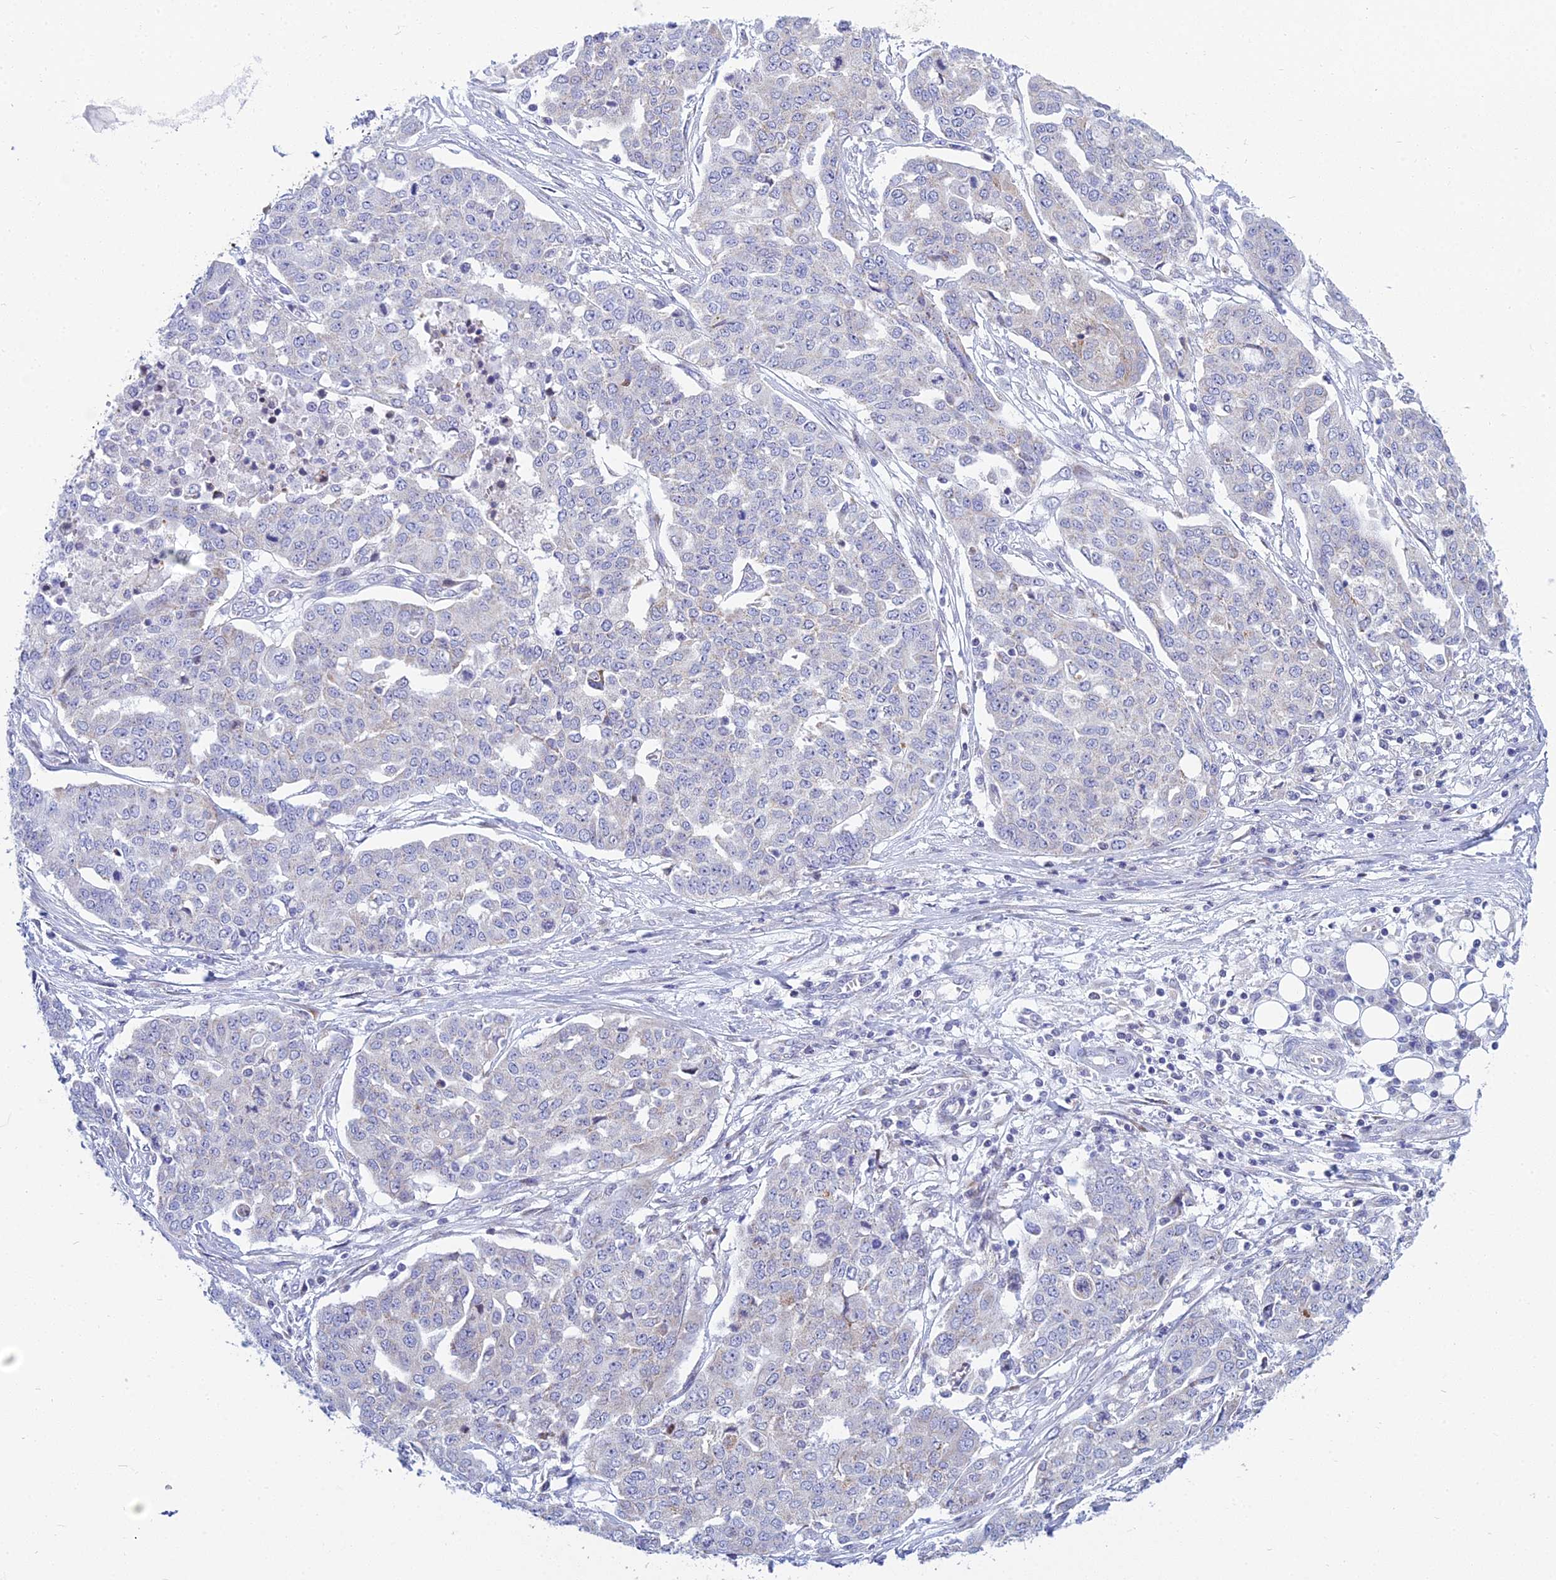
{"staining": {"intensity": "negative", "quantity": "none", "location": "none"}, "tissue": "ovarian cancer", "cell_type": "Tumor cells", "image_type": "cancer", "snomed": [{"axis": "morphology", "description": "Cystadenocarcinoma, serous, NOS"}, {"axis": "topography", "description": "Soft tissue"}, {"axis": "topography", "description": "Ovary"}], "caption": "Tumor cells are negative for protein expression in human serous cystadenocarcinoma (ovarian).", "gene": "PRR13", "patient": {"sex": "female", "age": 57}}